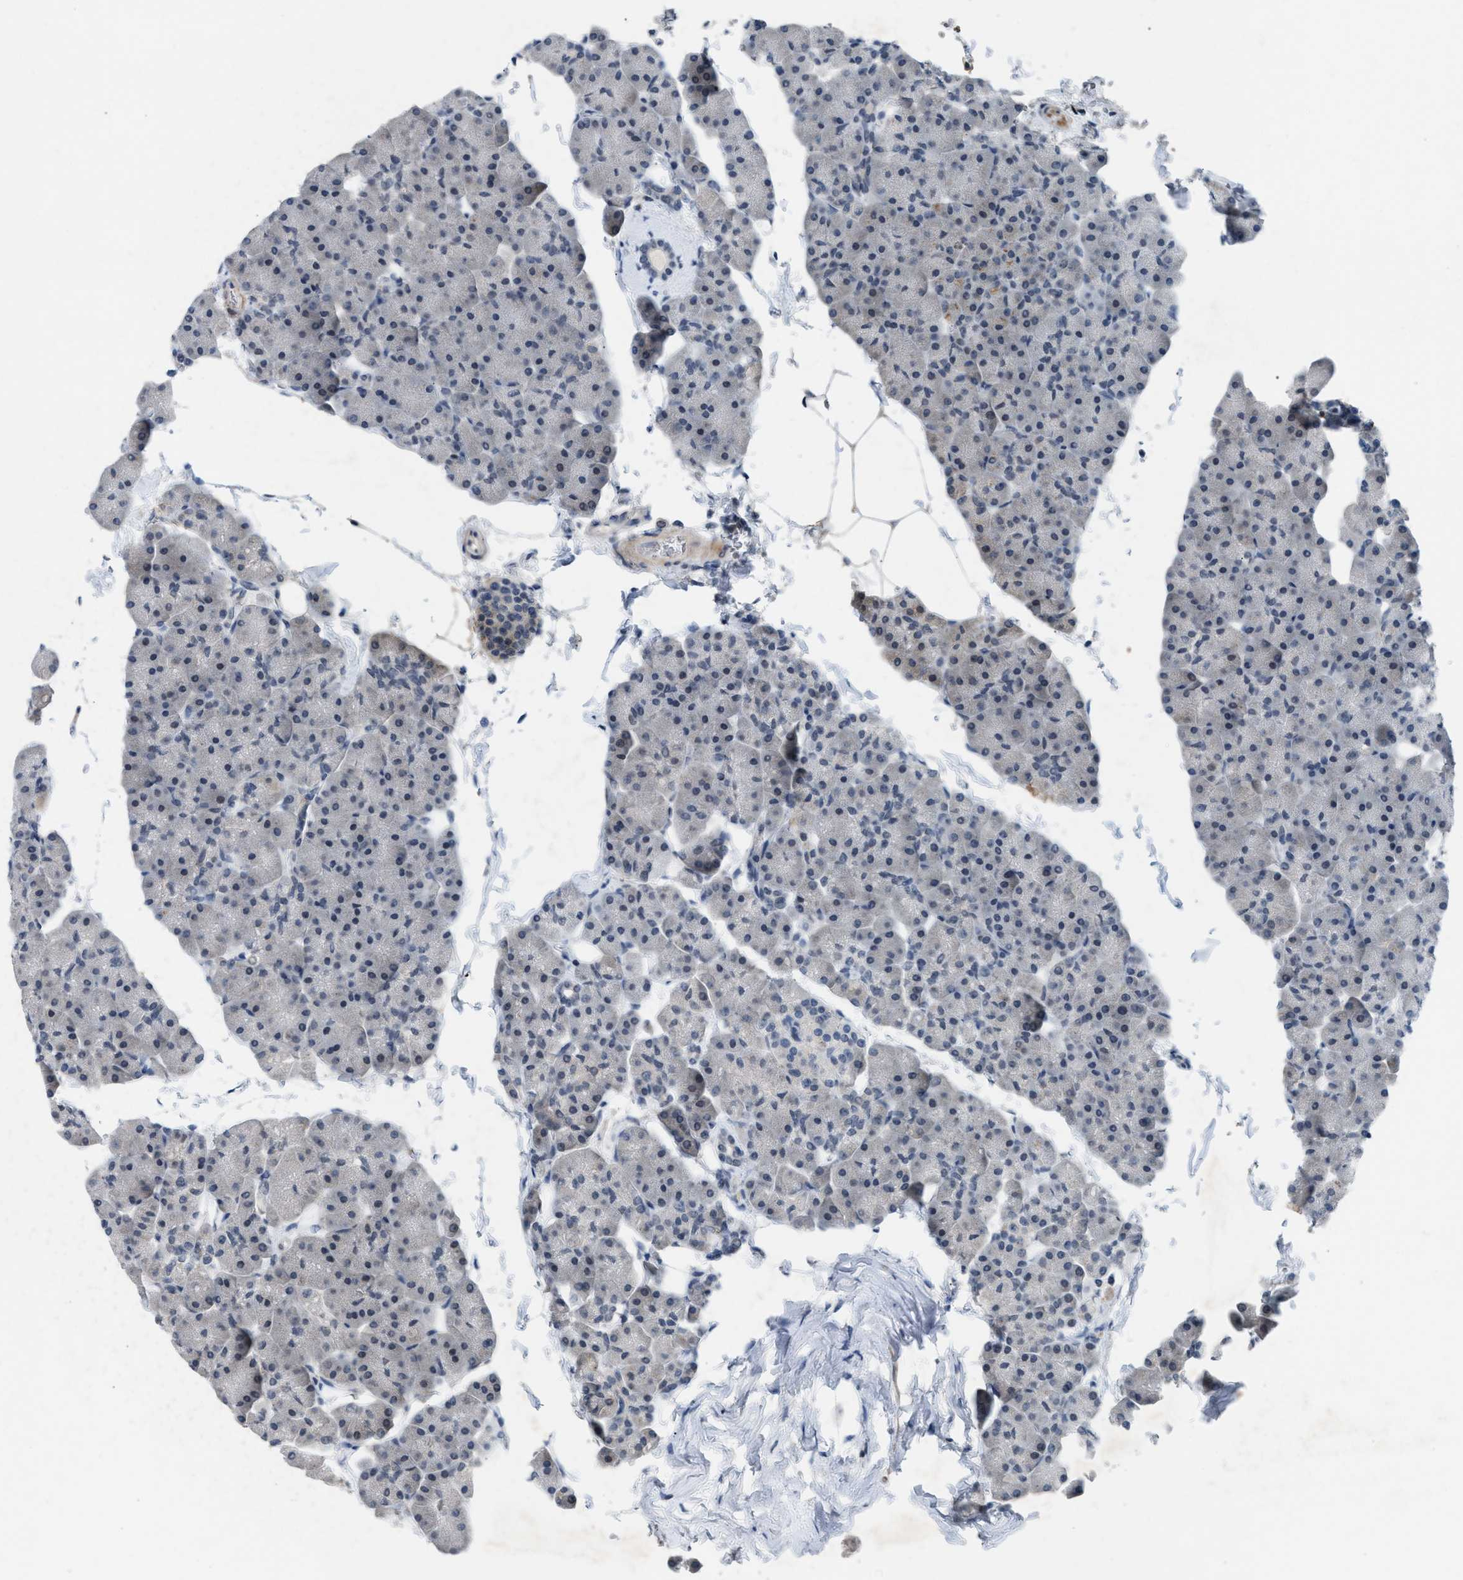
{"staining": {"intensity": "strong", "quantity": "<25%", "location": "cytoplasmic/membranous"}, "tissue": "pancreas", "cell_type": "Exocrine glandular cells", "image_type": "normal", "snomed": [{"axis": "morphology", "description": "Normal tissue, NOS"}, {"axis": "topography", "description": "Pancreas"}], "caption": "Immunohistochemistry (IHC) of benign human pancreas exhibits medium levels of strong cytoplasmic/membranous staining in approximately <25% of exocrine glandular cells.", "gene": "SLC5A5", "patient": {"sex": "male", "age": 35}}